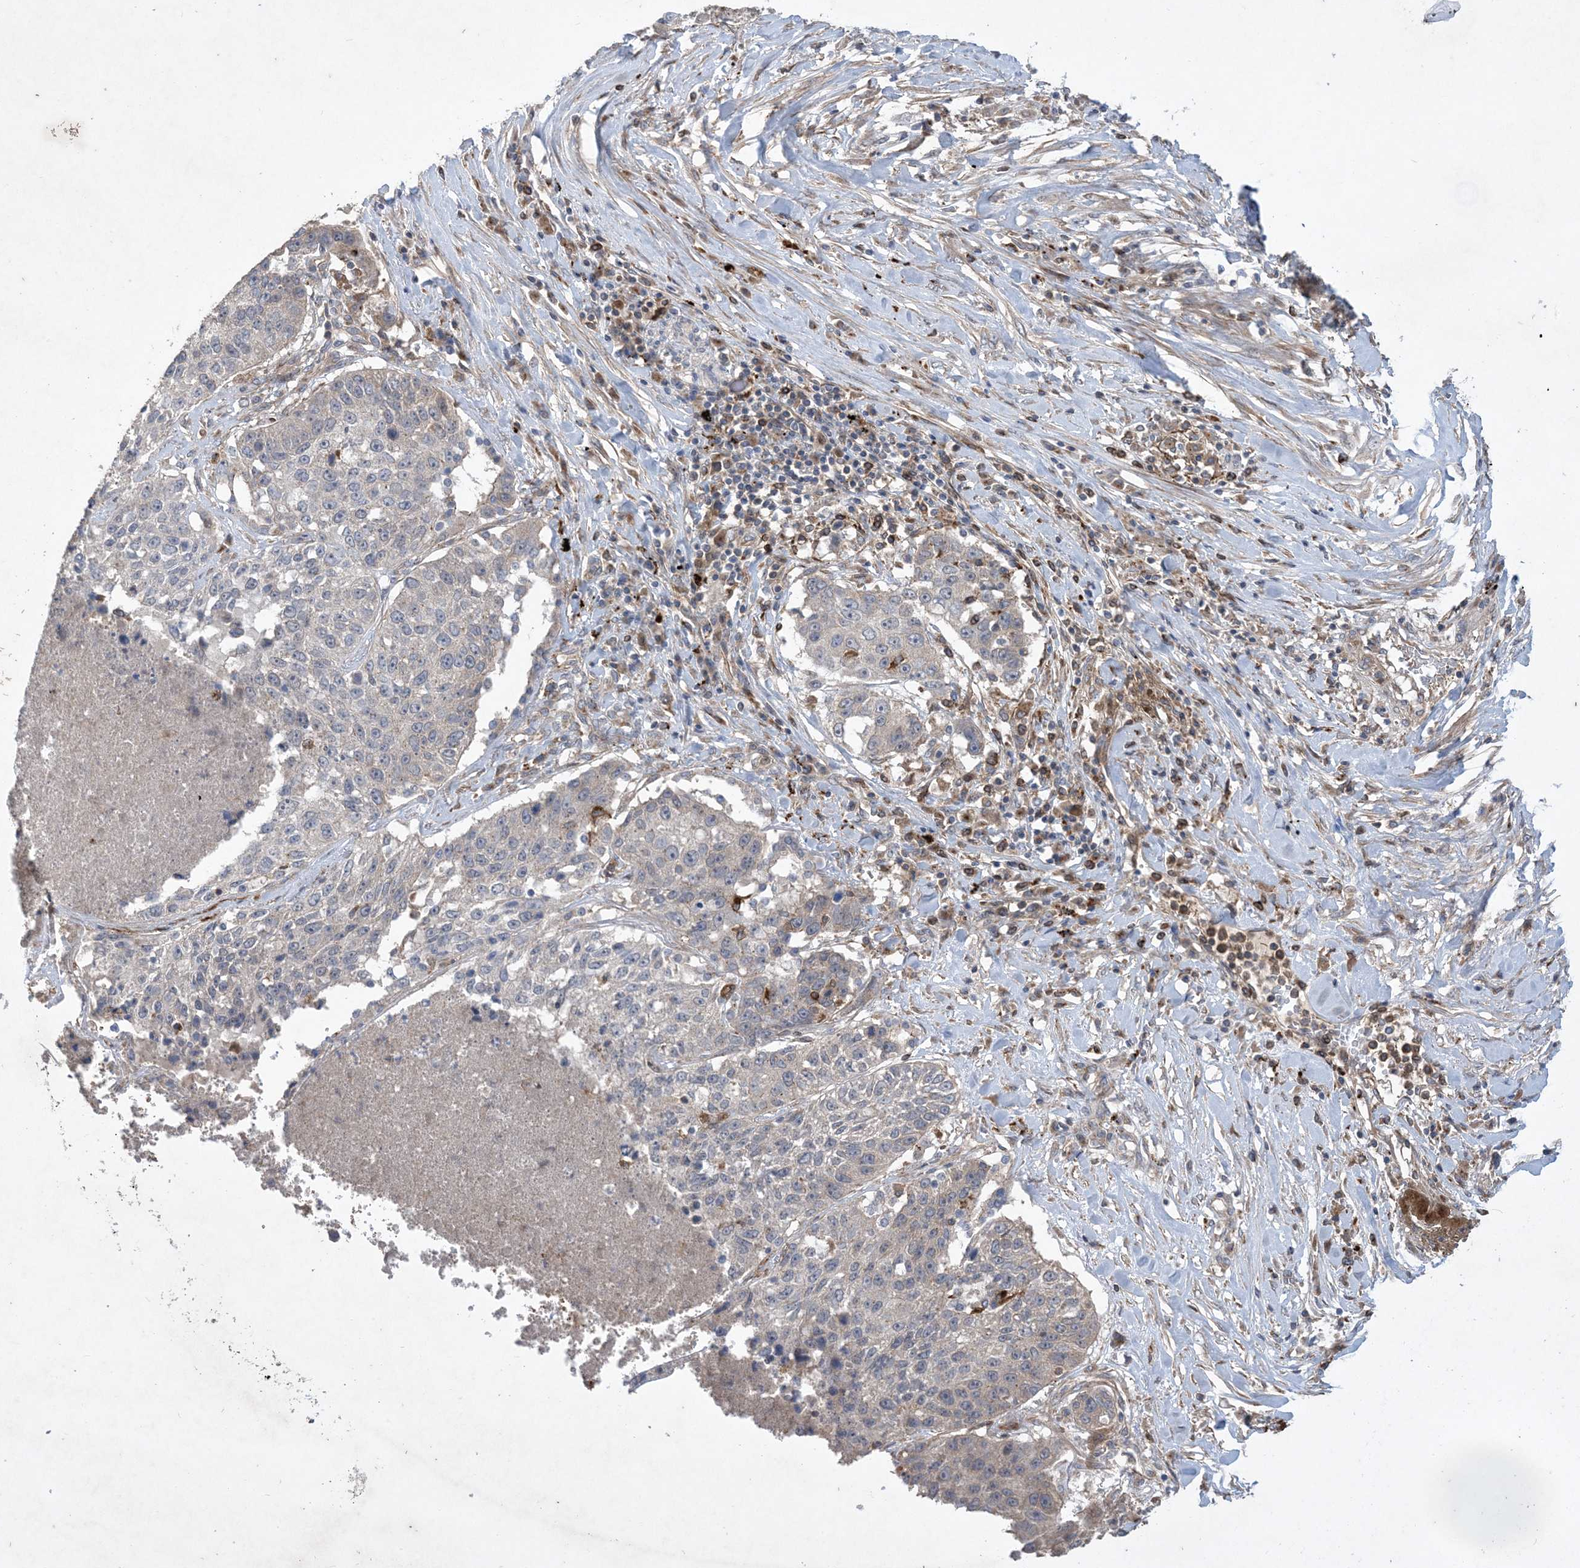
{"staining": {"intensity": "negative", "quantity": "none", "location": "none"}, "tissue": "lung cancer", "cell_type": "Tumor cells", "image_type": "cancer", "snomed": [{"axis": "morphology", "description": "Squamous cell carcinoma, NOS"}, {"axis": "topography", "description": "Lung"}], "caption": "Tumor cells are negative for brown protein staining in squamous cell carcinoma (lung). Nuclei are stained in blue.", "gene": "MASP2", "patient": {"sex": "male", "age": 61}}